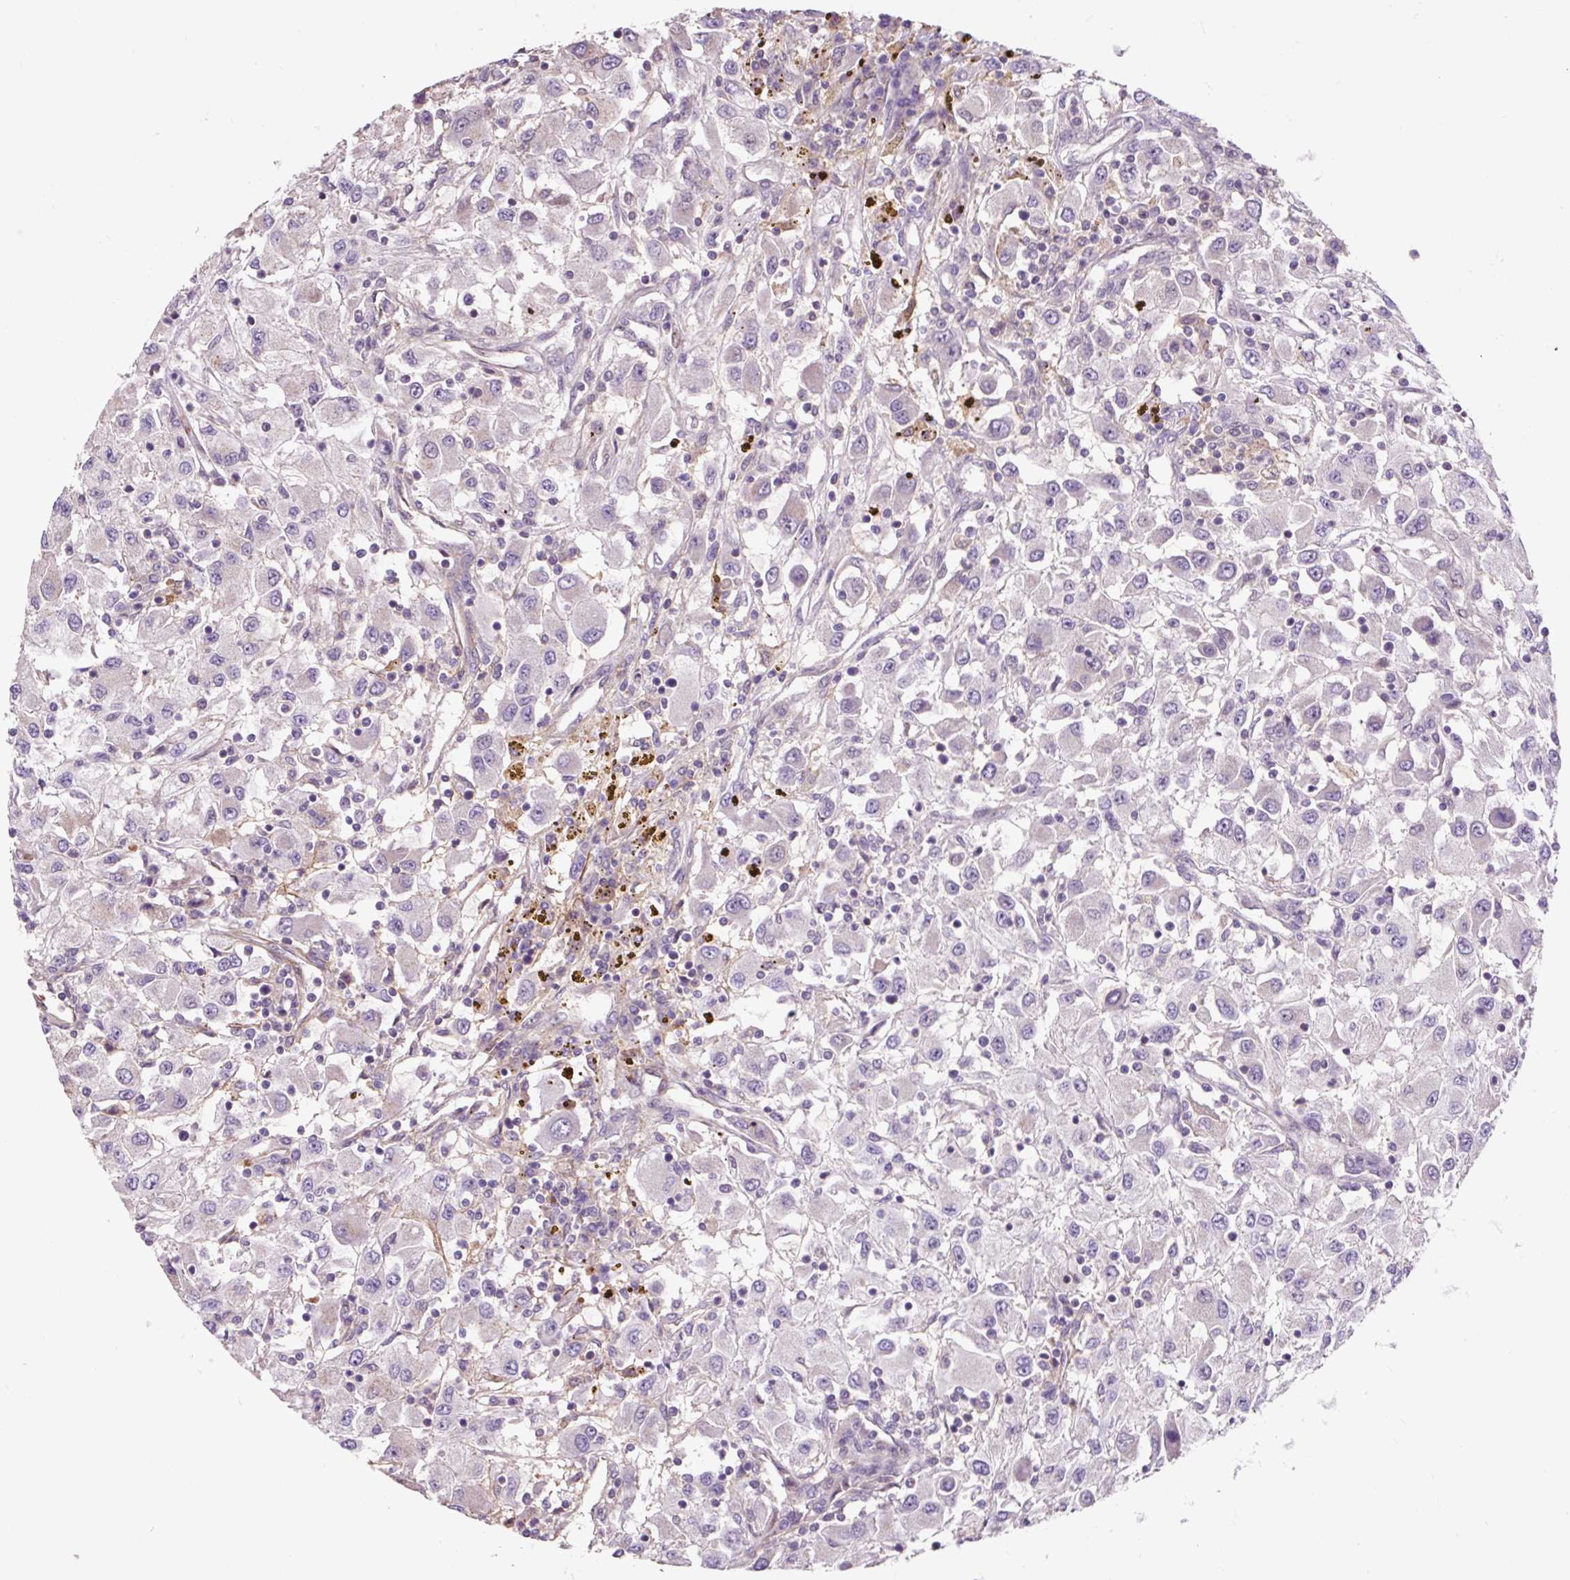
{"staining": {"intensity": "negative", "quantity": "none", "location": "none"}, "tissue": "renal cancer", "cell_type": "Tumor cells", "image_type": "cancer", "snomed": [{"axis": "morphology", "description": "Adenocarcinoma, NOS"}, {"axis": "topography", "description": "Kidney"}], "caption": "This photomicrograph is of renal adenocarcinoma stained with IHC to label a protein in brown with the nuclei are counter-stained blue. There is no positivity in tumor cells.", "gene": "PRIMPOL", "patient": {"sex": "female", "age": 67}}